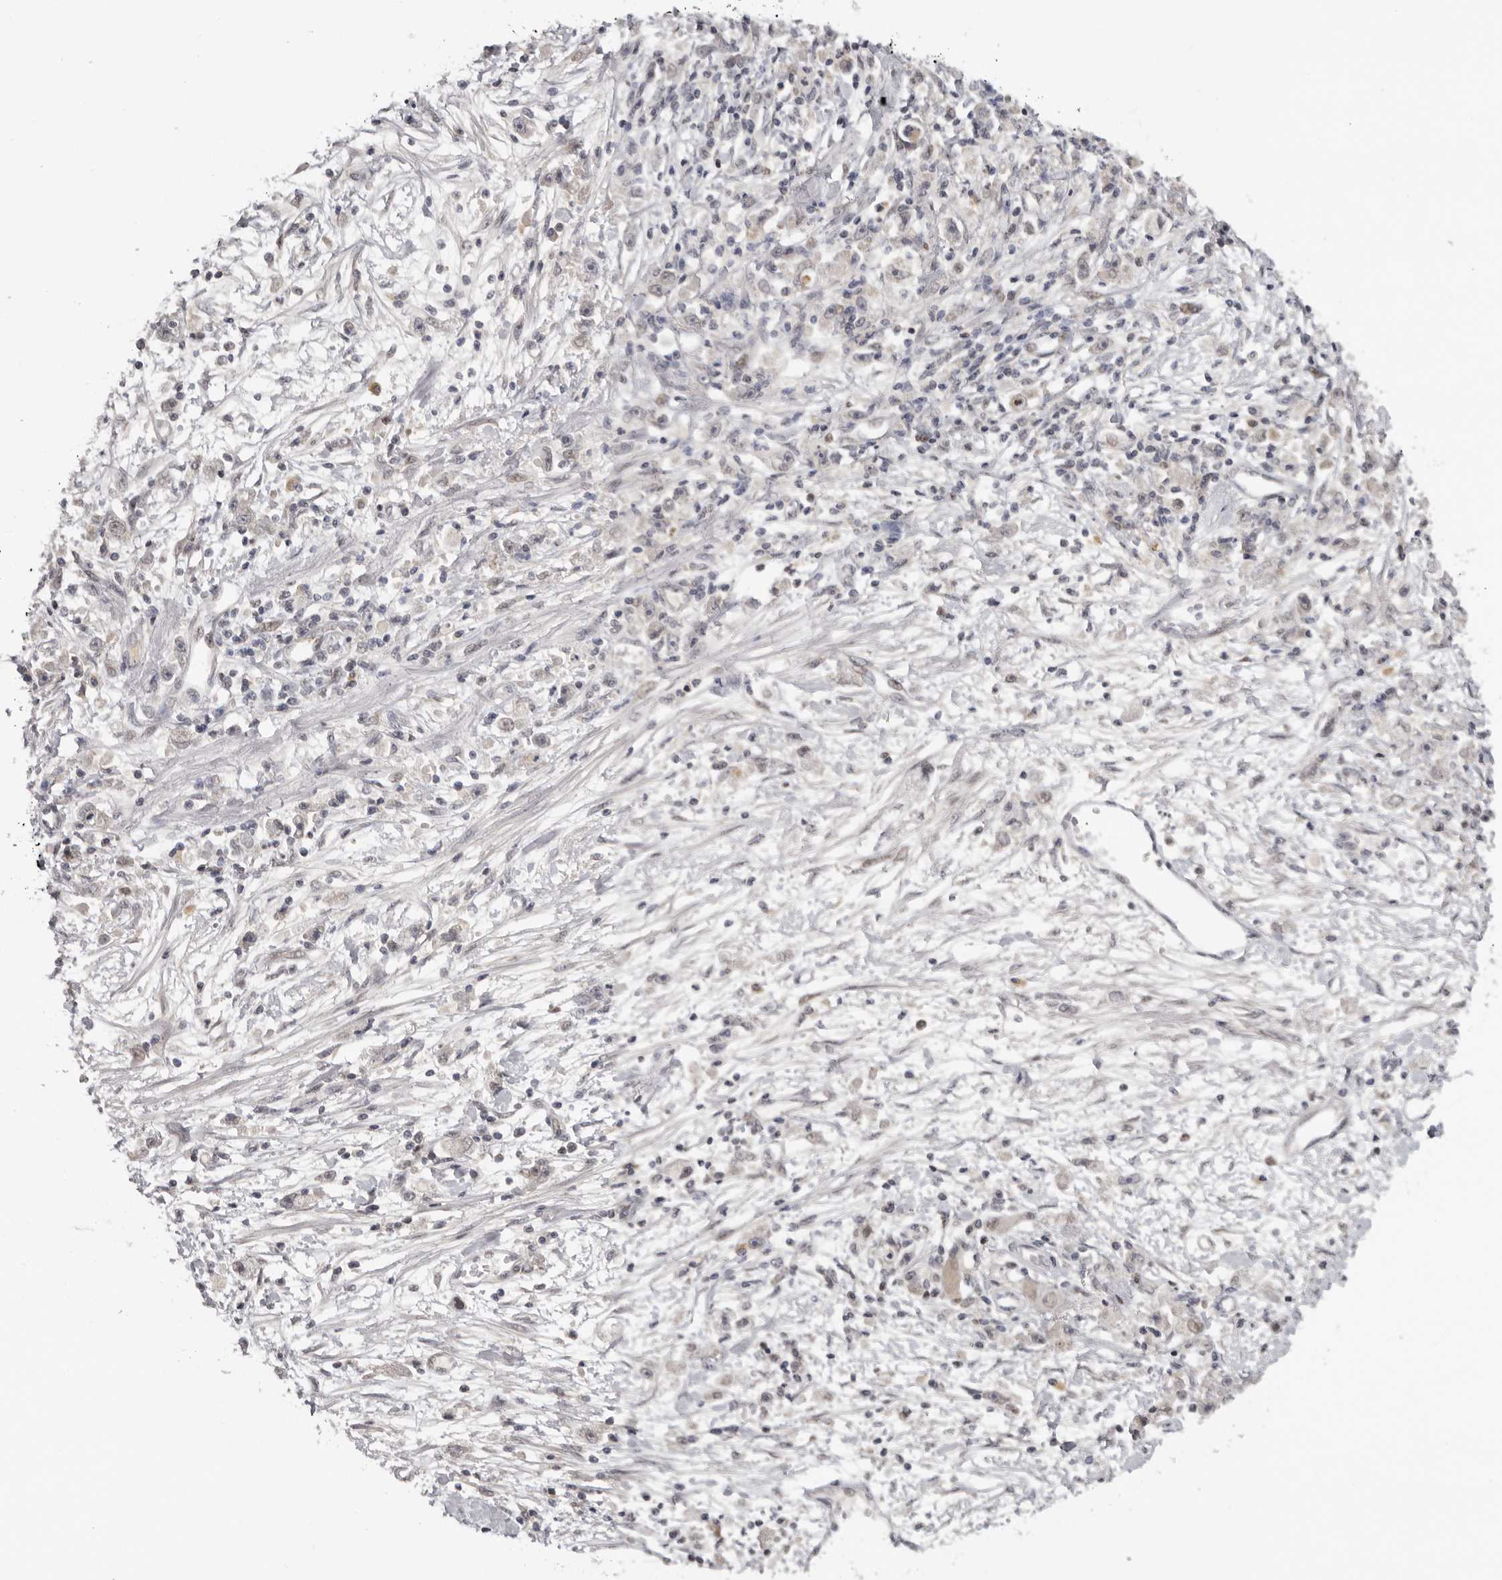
{"staining": {"intensity": "negative", "quantity": "none", "location": "none"}, "tissue": "stomach cancer", "cell_type": "Tumor cells", "image_type": "cancer", "snomed": [{"axis": "morphology", "description": "Adenocarcinoma, NOS"}, {"axis": "topography", "description": "Stomach"}], "caption": "This is an immunohistochemistry (IHC) photomicrograph of human stomach cancer (adenocarcinoma). There is no positivity in tumor cells.", "gene": "KIF2B", "patient": {"sex": "female", "age": 59}}